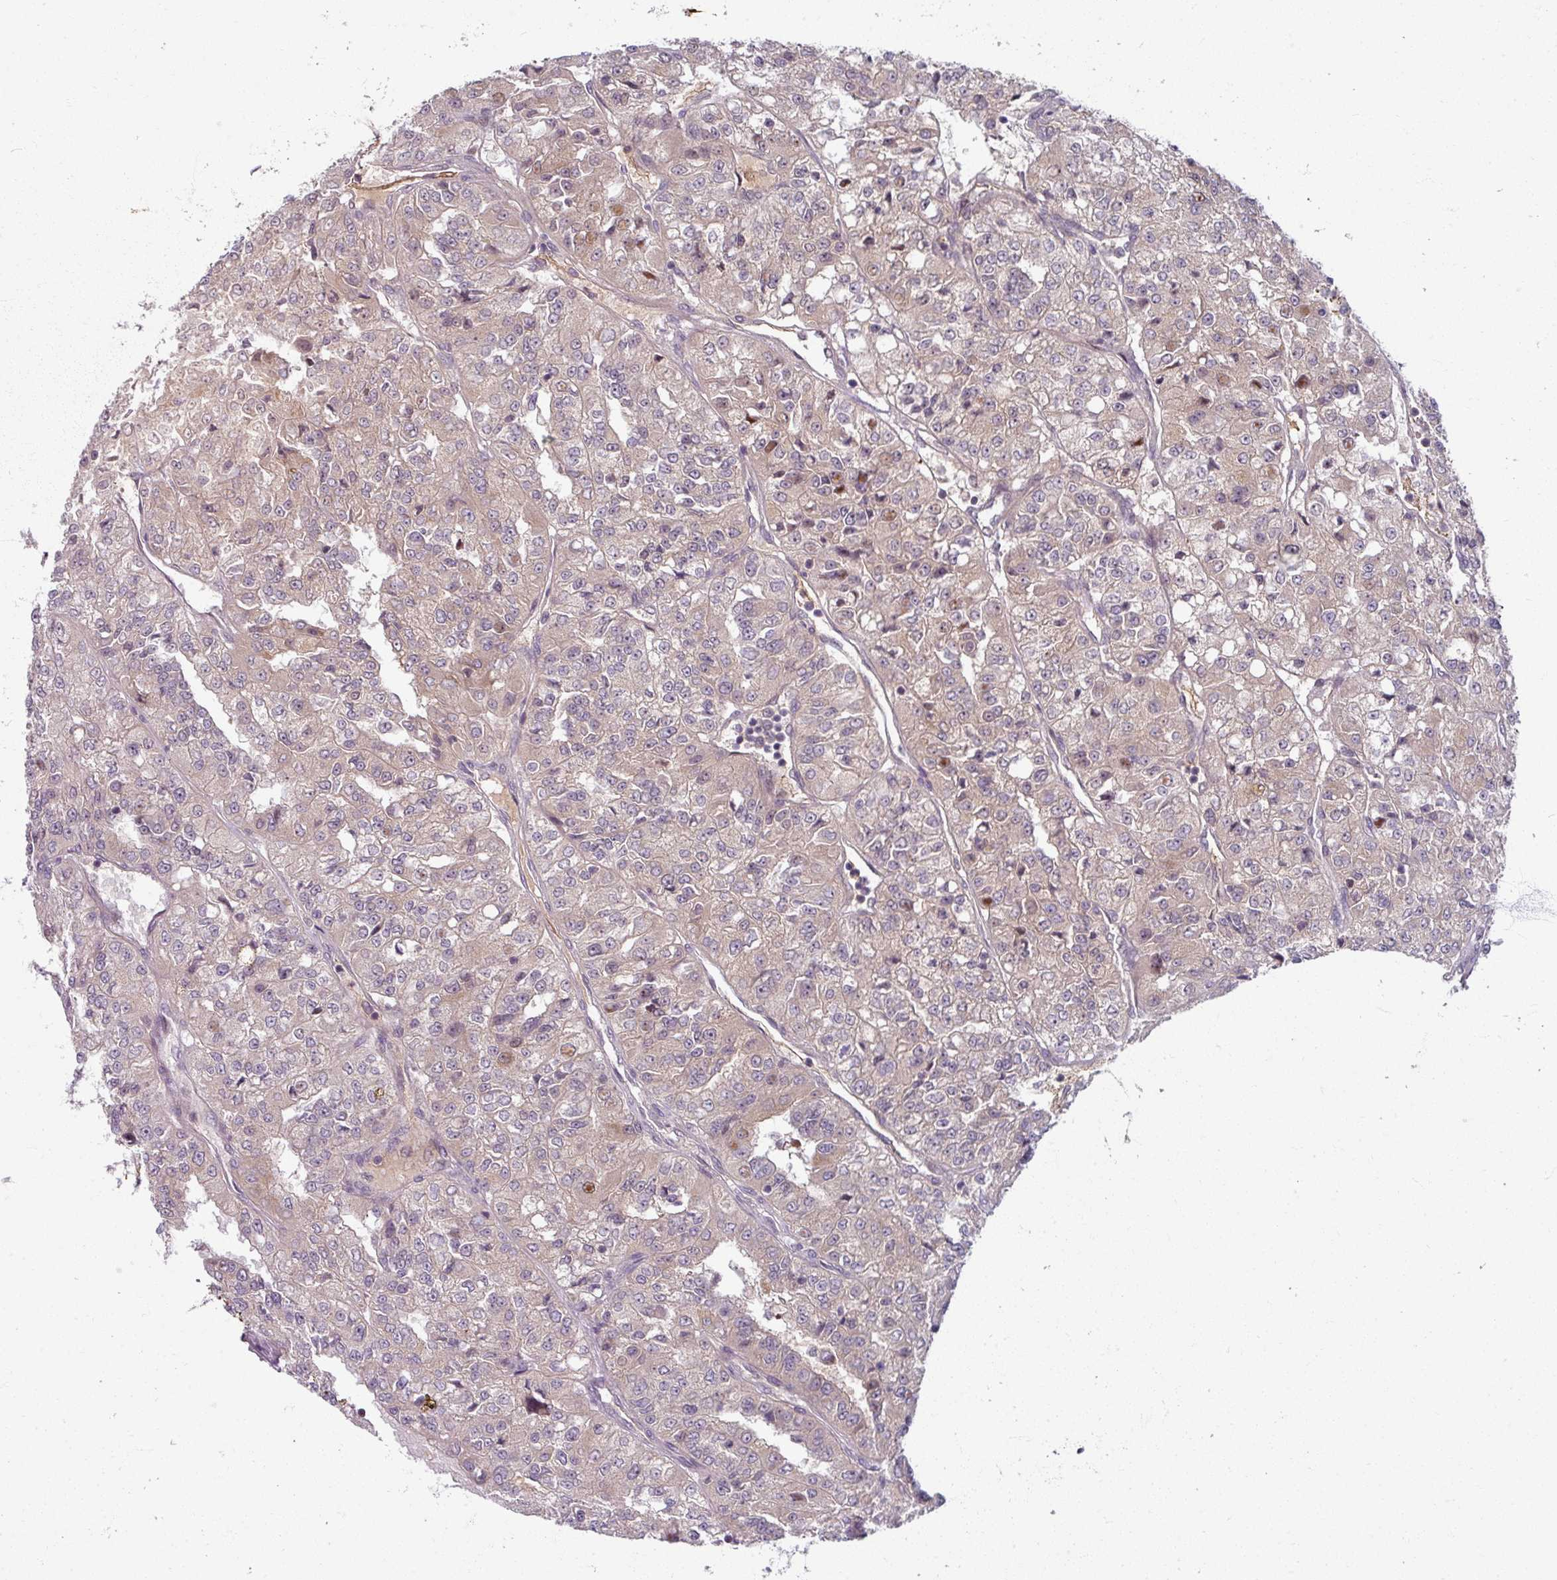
{"staining": {"intensity": "weak", "quantity": "25%-75%", "location": "cytoplasmic/membranous"}, "tissue": "renal cancer", "cell_type": "Tumor cells", "image_type": "cancer", "snomed": [{"axis": "morphology", "description": "Adenocarcinoma, NOS"}, {"axis": "topography", "description": "Kidney"}], "caption": "About 25%-75% of tumor cells in human renal adenocarcinoma demonstrate weak cytoplasmic/membranous protein positivity as visualized by brown immunohistochemical staining.", "gene": "KLC3", "patient": {"sex": "female", "age": 63}}